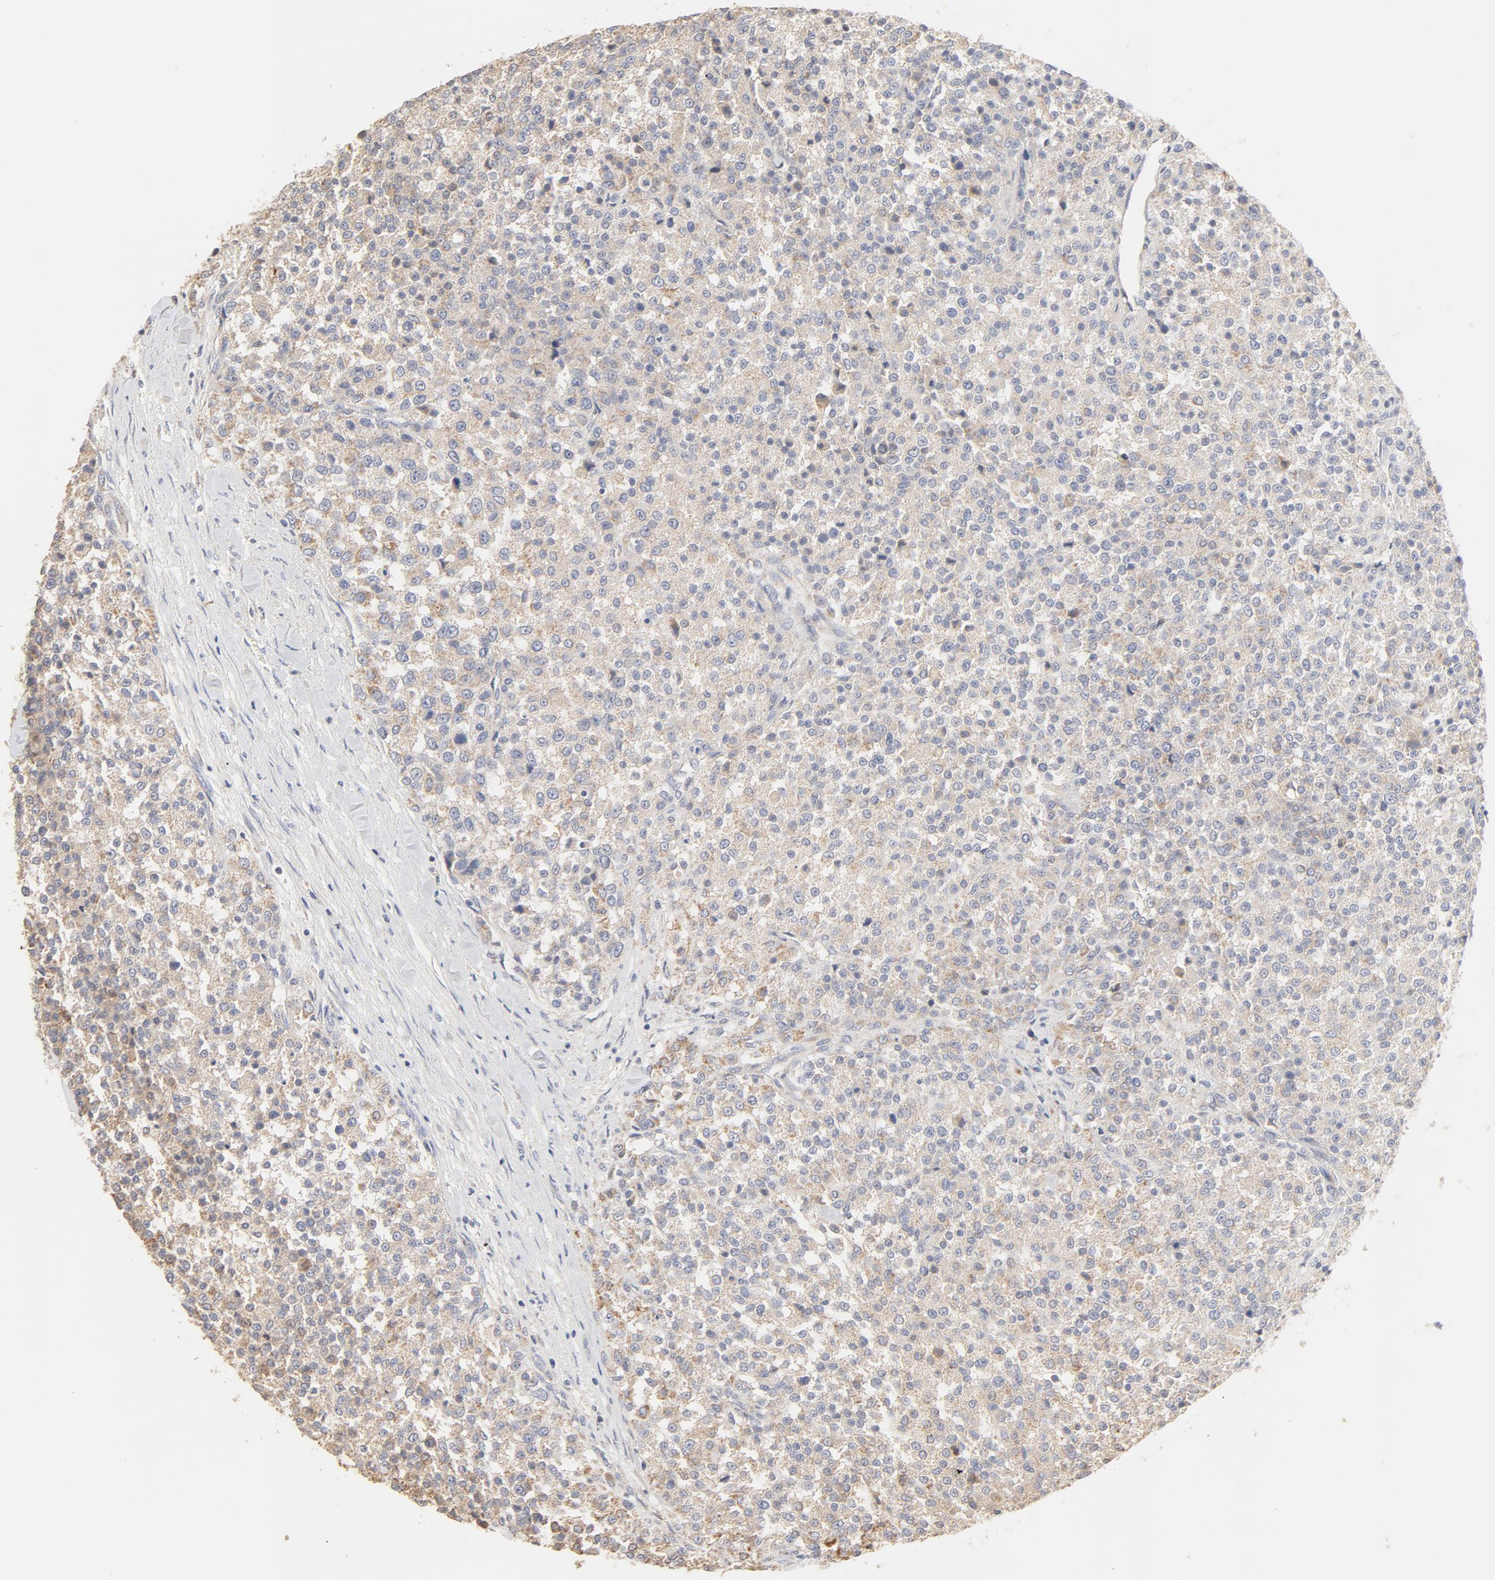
{"staining": {"intensity": "negative", "quantity": "none", "location": "none"}, "tissue": "testis cancer", "cell_type": "Tumor cells", "image_type": "cancer", "snomed": [{"axis": "morphology", "description": "Seminoma, NOS"}, {"axis": "topography", "description": "Testis"}], "caption": "Immunohistochemical staining of human testis cancer (seminoma) shows no significant expression in tumor cells. (Brightfield microscopy of DAB (3,3'-diaminobenzidine) immunohistochemistry at high magnification).", "gene": "FCGBP", "patient": {"sex": "male", "age": 59}}